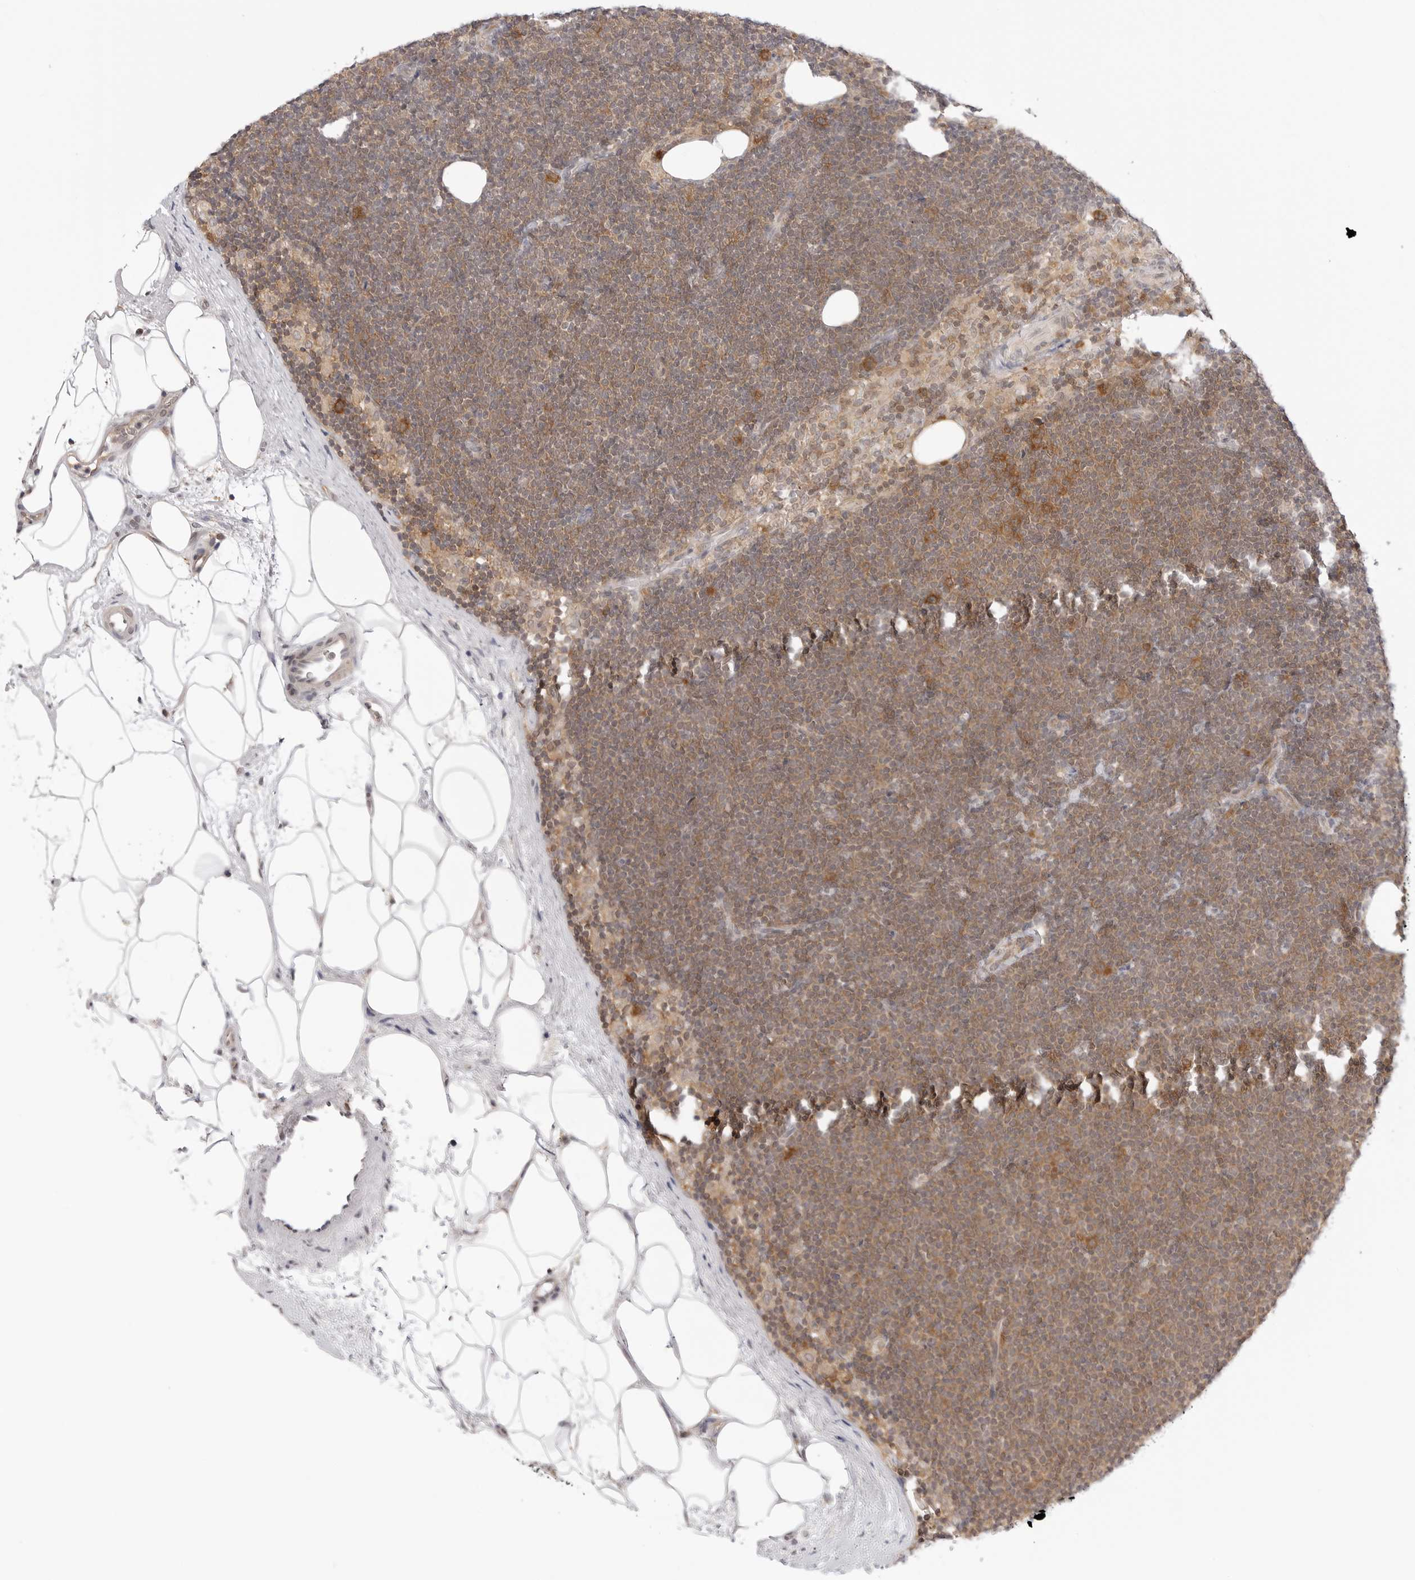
{"staining": {"intensity": "weak", "quantity": ">75%", "location": "cytoplasmic/membranous"}, "tissue": "lymphoma", "cell_type": "Tumor cells", "image_type": "cancer", "snomed": [{"axis": "morphology", "description": "Malignant lymphoma, non-Hodgkin's type, Low grade"}, {"axis": "topography", "description": "Lymph node"}], "caption": "Immunohistochemical staining of human lymphoma shows low levels of weak cytoplasmic/membranous expression in about >75% of tumor cells.", "gene": "NUDC", "patient": {"sex": "female", "age": 53}}